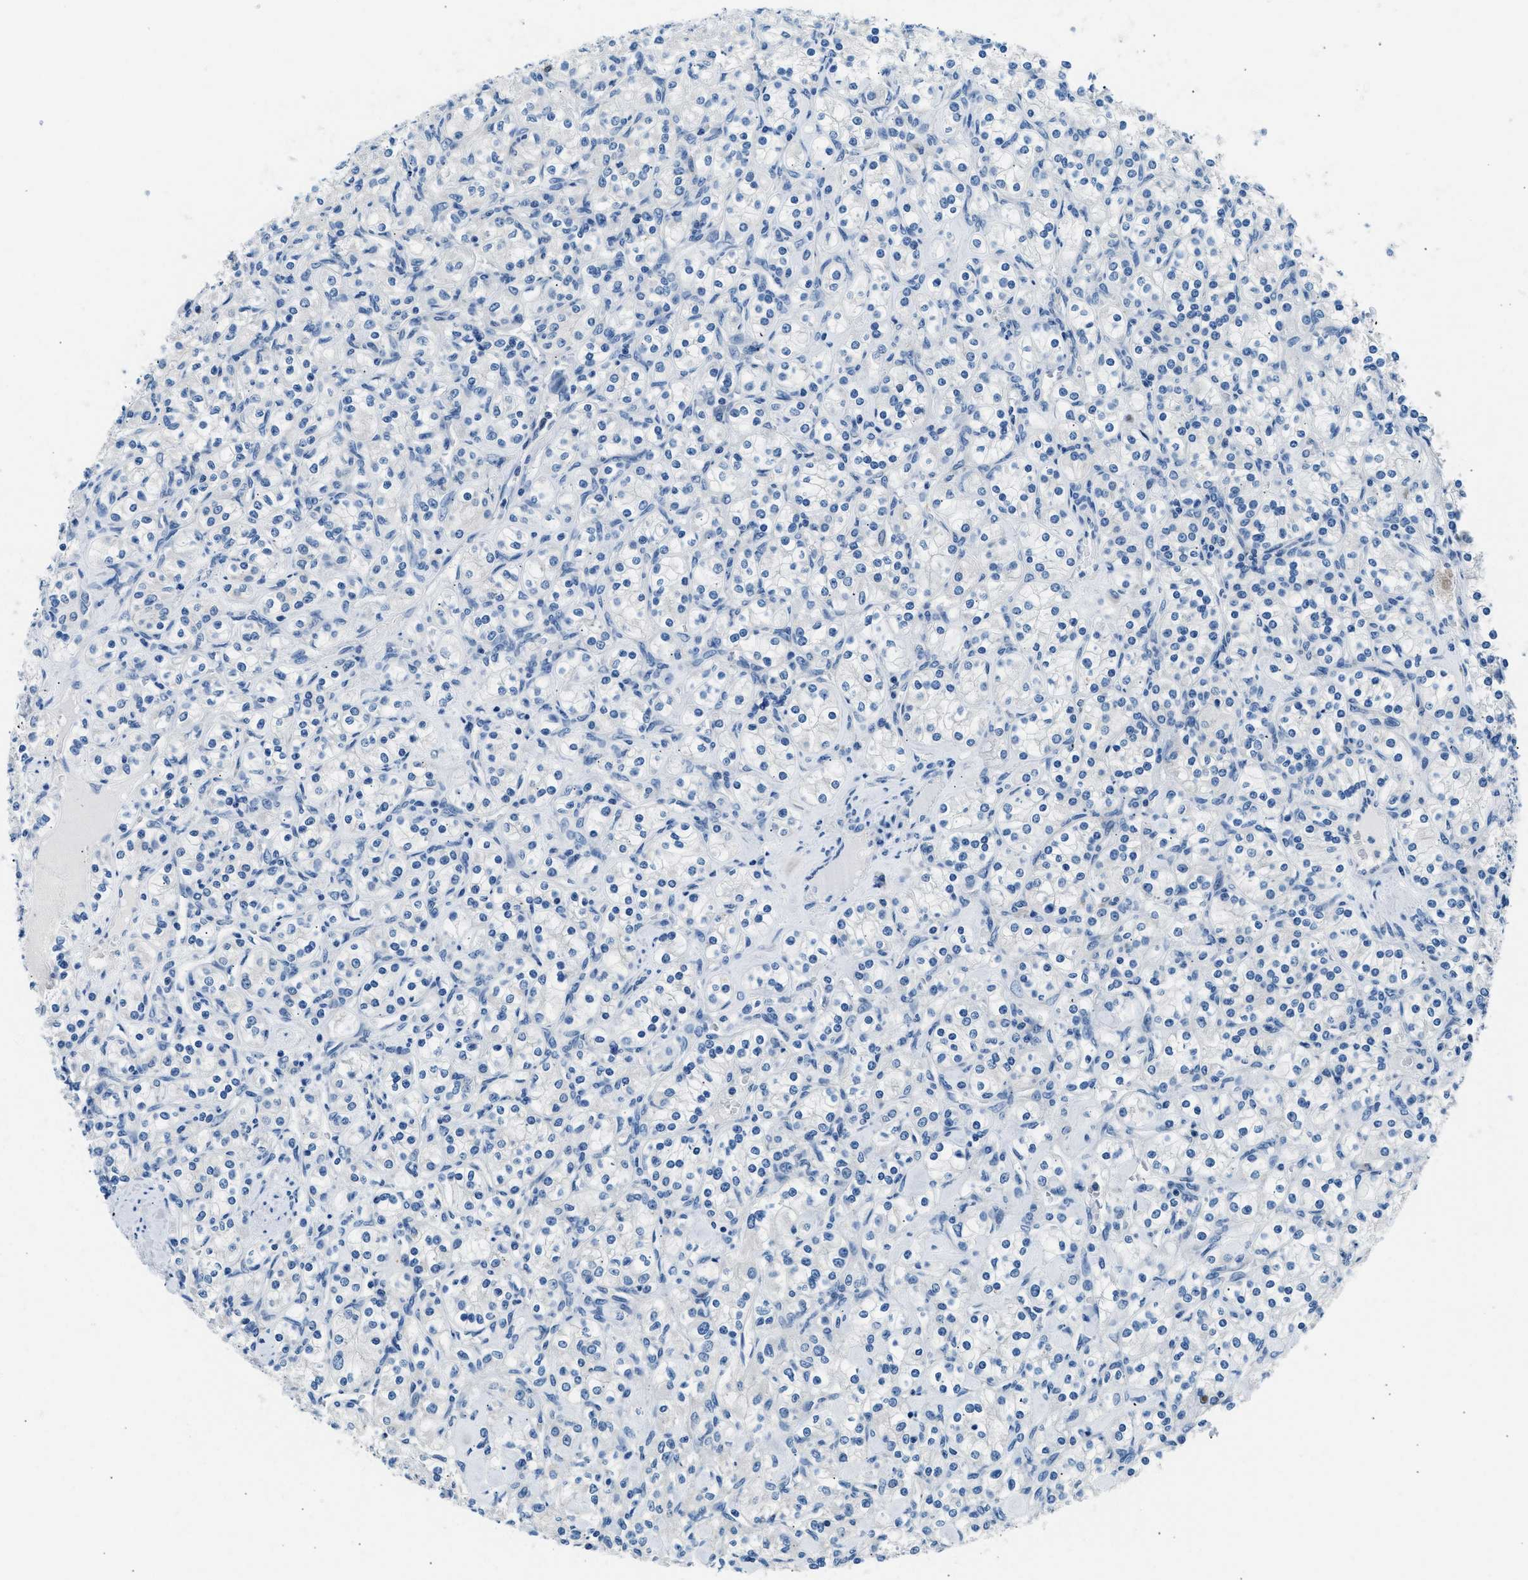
{"staining": {"intensity": "negative", "quantity": "none", "location": "none"}, "tissue": "renal cancer", "cell_type": "Tumor cells", "image_type": "cancer", "snomed": [{"axis": "morphology", "description": "Adenocarcinoma, NOS"}, {"axis": "topography", "description": "Kidney"}], "caption": "Immunohistochemistry (IHC) image of neoplastic tissue: human renal cancer stained with DAB (3,3'-diaminobenzidine) demonstrates no significant protein positivity in tumor cells.", "gene": "CLDN18", "patient": {"sex": "male", "age": 77}}